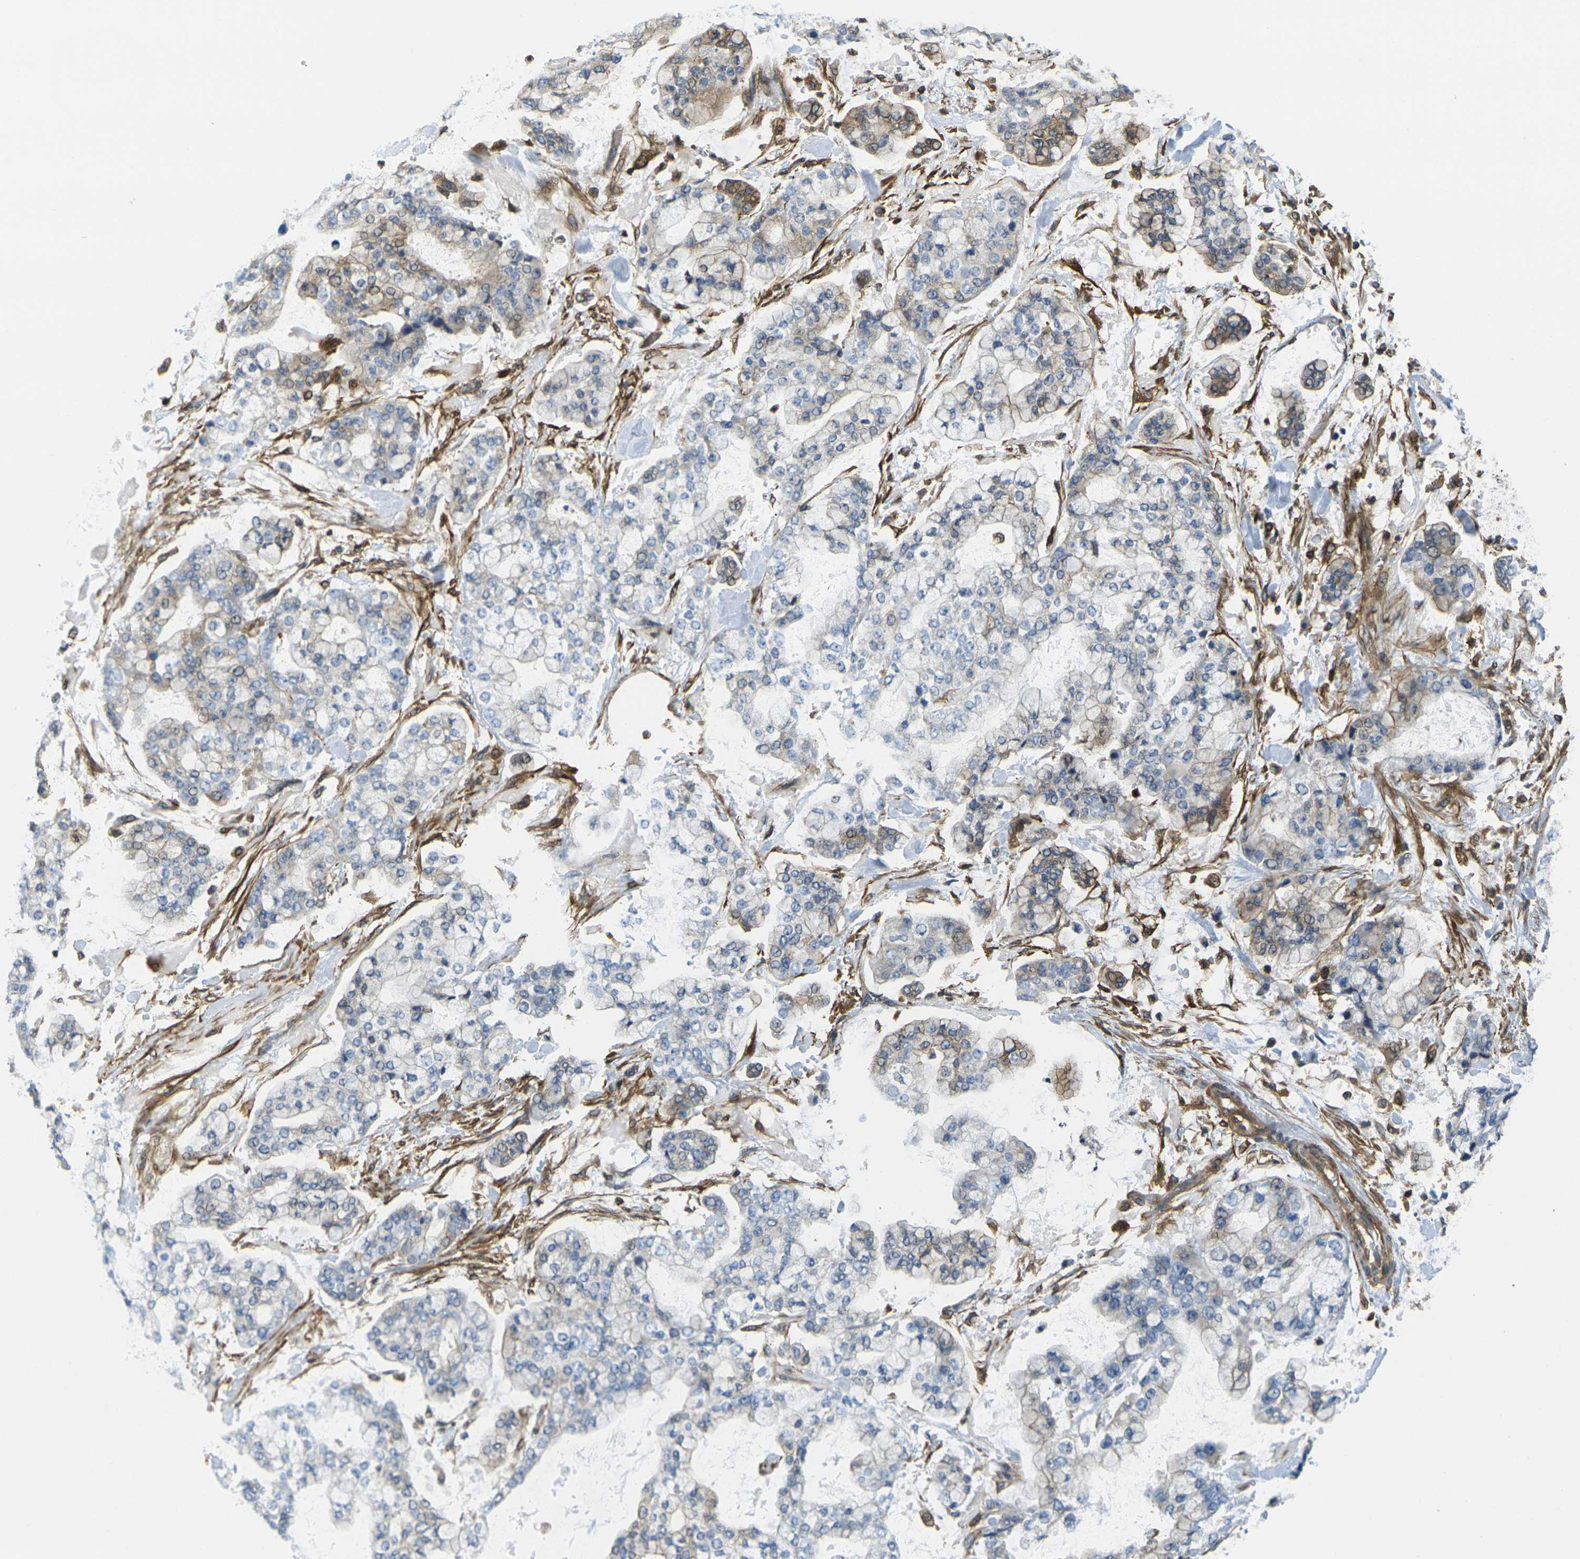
{"staining": {"intensity": "moderate", "quantity": "25%-75%", "location": "cytoplasmic/membranous,nuclear"}, "tissue": "stomach cancer", "cell_type": "Tumor cells", "image_type": "cancer", "snomed": [{"axis": "morphology", "description": "Normal tissue, NOS"}, {"axis": "morphology", "description": "Adenocarcinoma, NOS"}, {"axis": "topography", "description": "Stomach, upper"}, {"axis": "topography", "description": "Stomach"}], "caption": "Protein expression analysis of human stomach cancer (adenocarcinoma) reveals moderate cytoplasmic/membranous and nuclear staining in approximately 25%-75% of tumor cells.", "gene": "LASP1", "patient": {"sex": "male", "age": 76}}